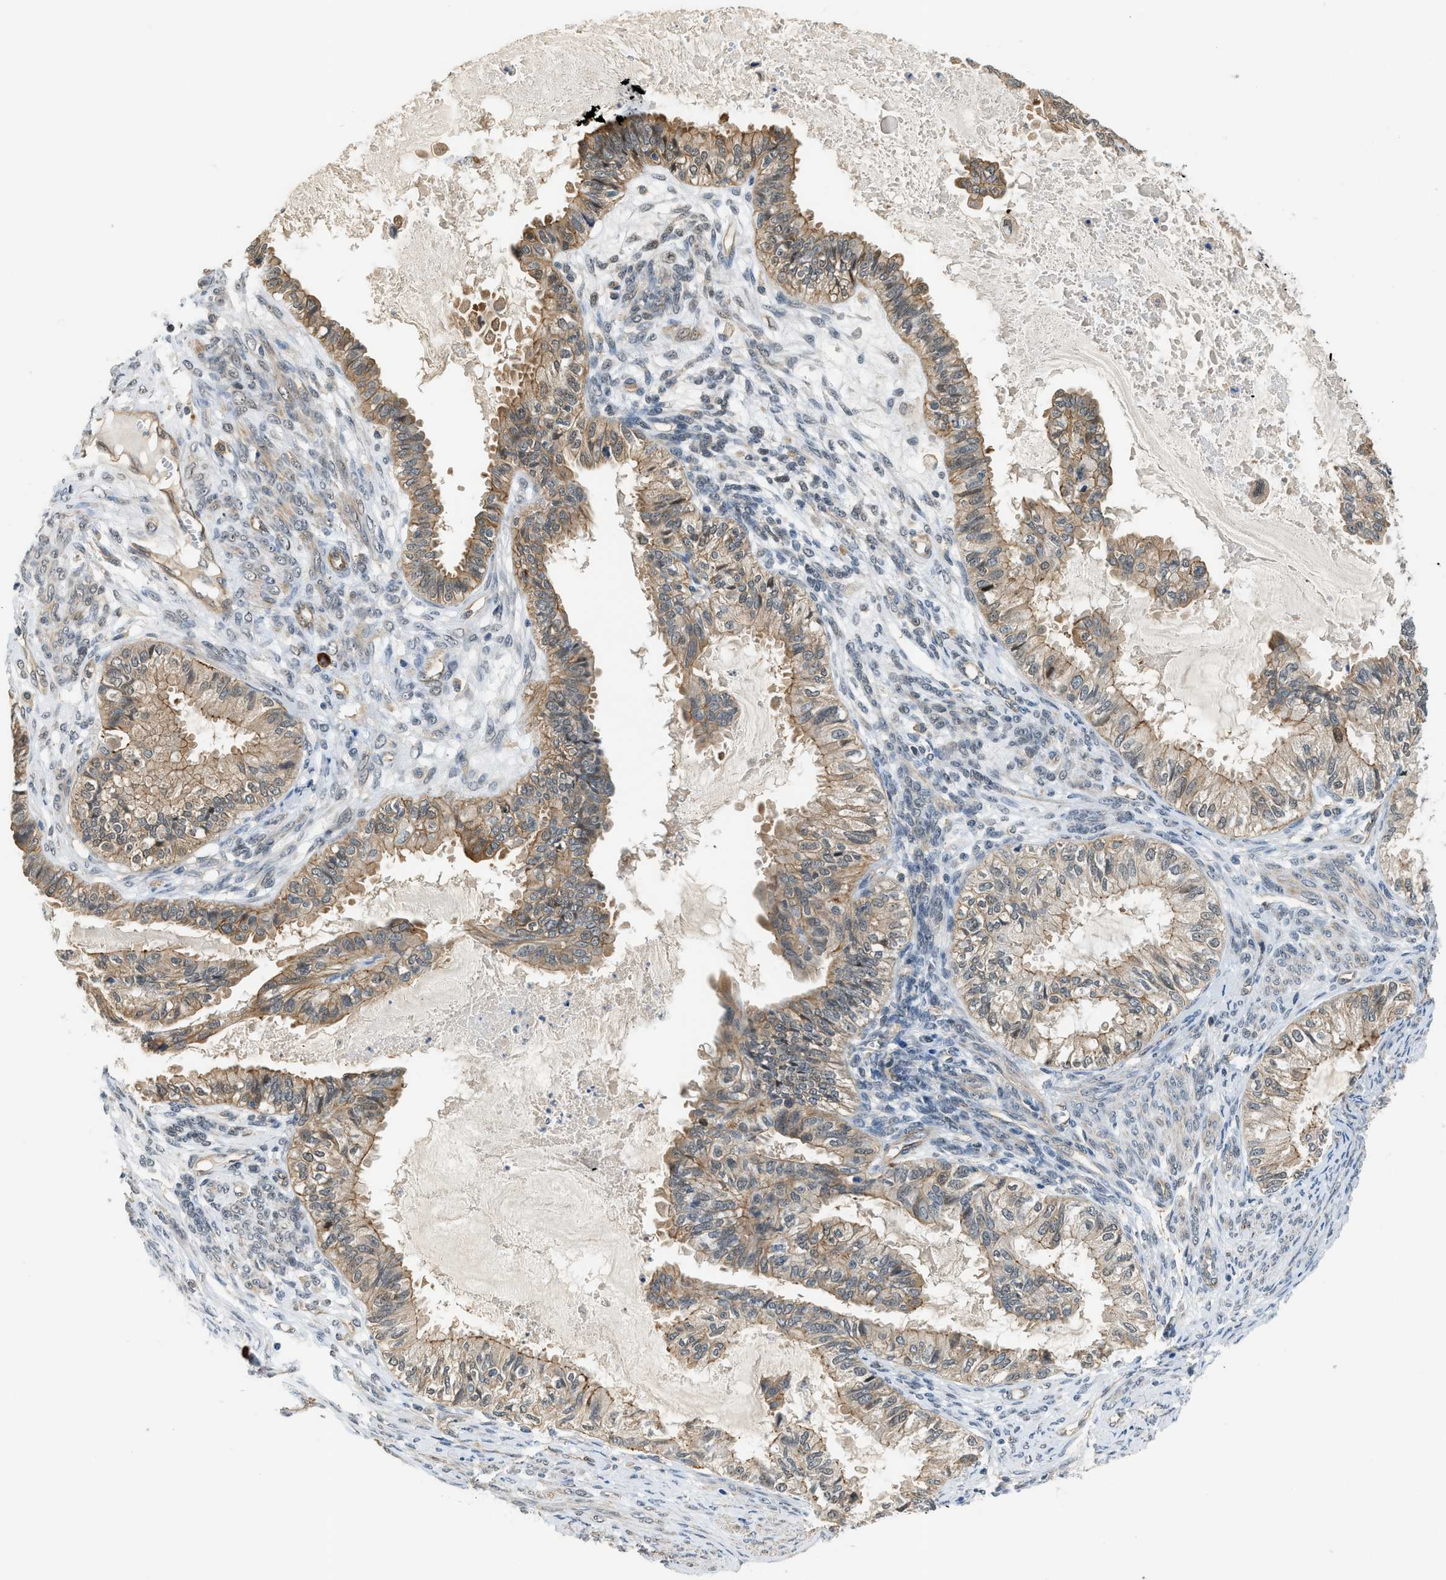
{"staining": {"intensity": "moderate", "quantity": ">75%", "location": "cytoplasmic/membranous"}, "tissue": "cervical cancer", "cell_type": "Tumor cells", "image_type": "cancer", "snomed": [{"axis": "morphology", "description": "Normal tissue, NOS"}, {"axis": "morphology", "description": "Adenocarcinoma, NOS"}, {"axis": "topography", "description": "Cervix"}, {"axis": "topography", "description": "Endometrium"}], "caption": "Tumor cells show medium levels of moderate cytoplasmic/membranous positivity in approximately >75% of cells in cervical cancer. The staining was performed using DAB, with brown indicating positive protein expression. Nuclei are stained blue with hematoxylin.", "gene": "CBLB", "patient": {"sex": "female", "age": 86}}